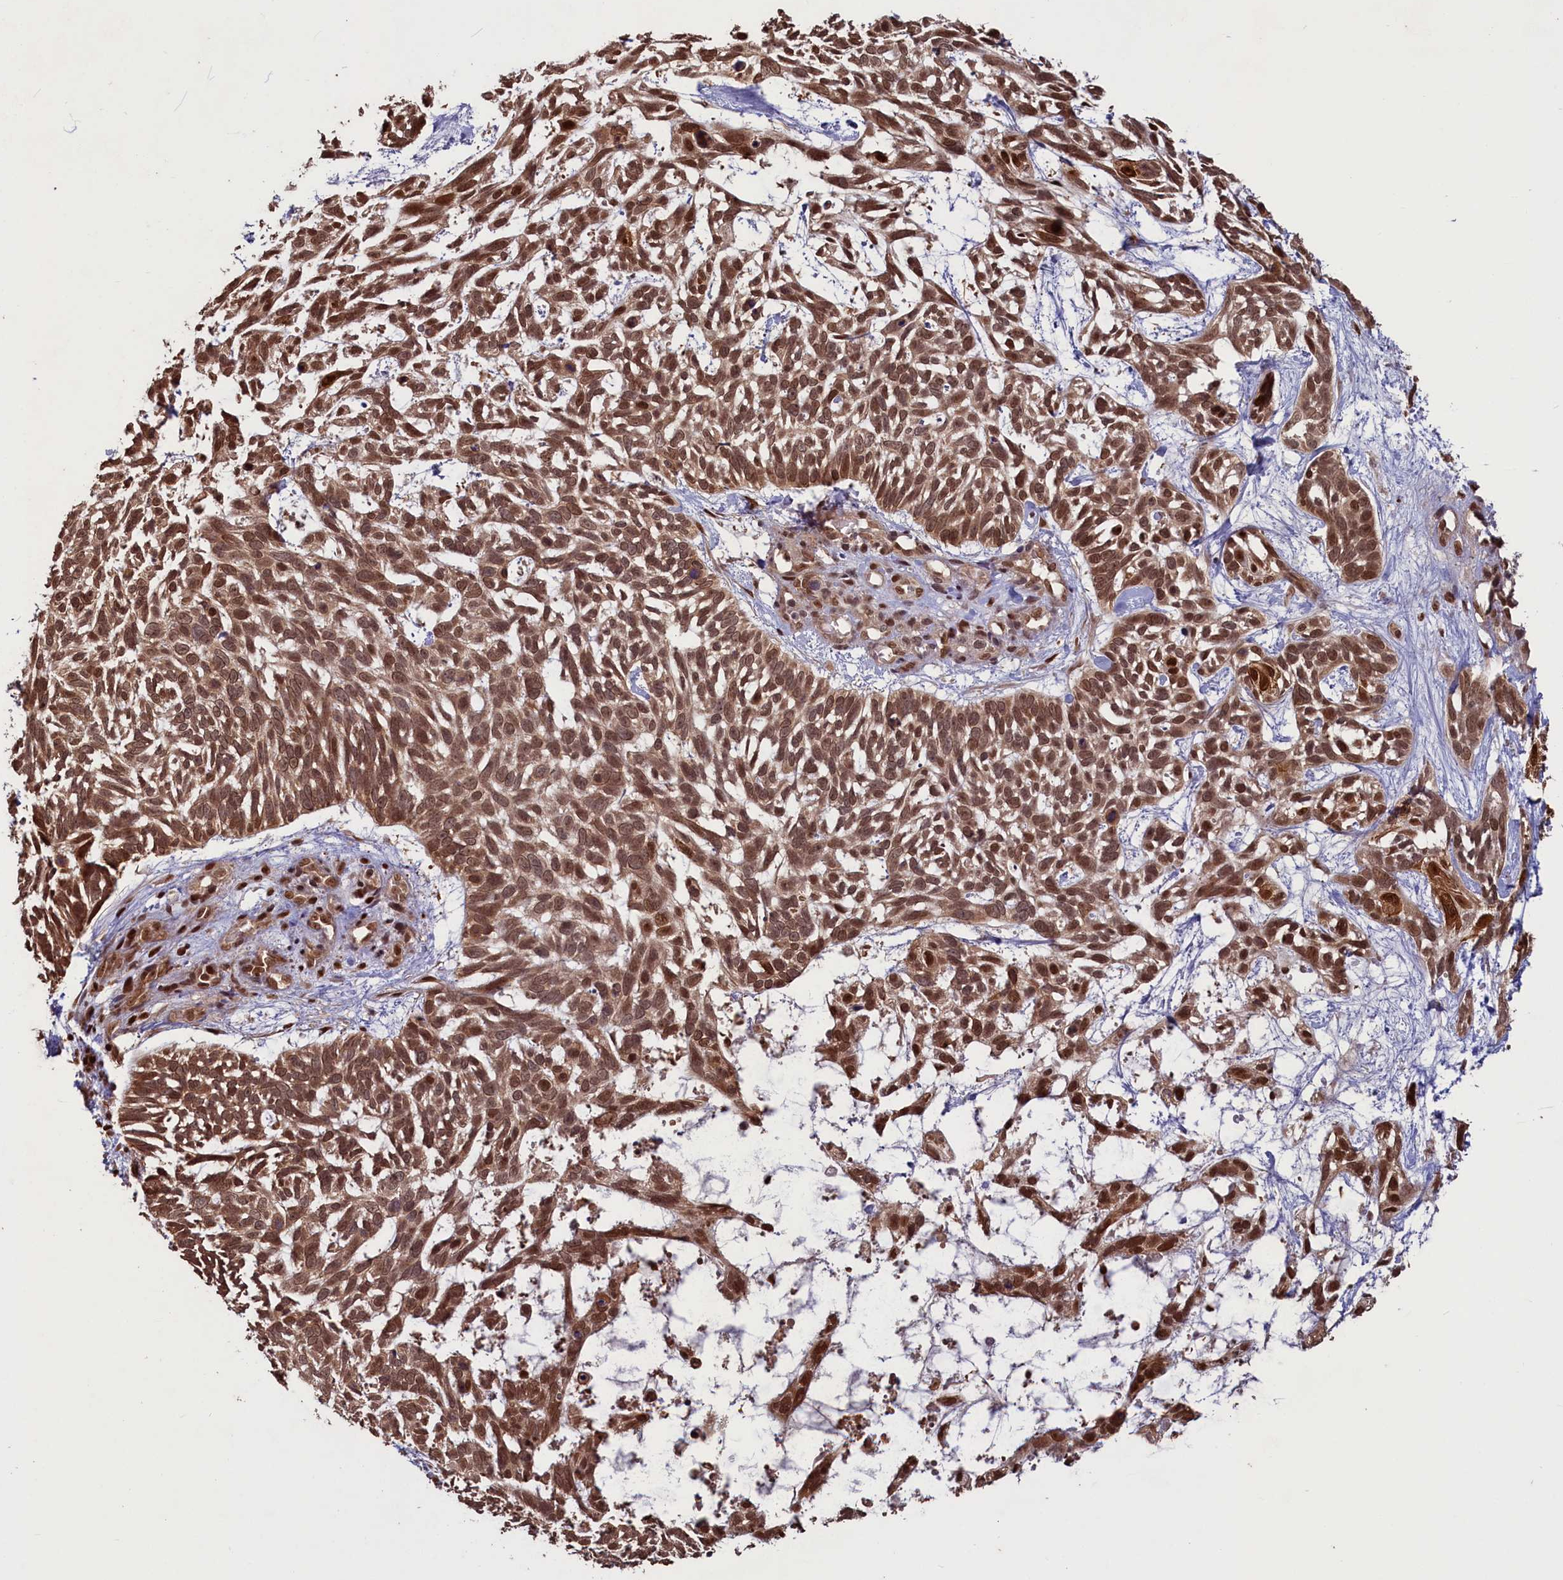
{"staining": {"intensity": "strong", "quantity": ">75%", "location": "cytoplasmic/membranous,nuclear"}, "tissue": "skin cancer", "cell_type": "Tumor cells", "image_type": "cancer", "snomed": [{"axis": "morphology", "description": "Basal cell carcinoma"}, {"axis": "topography", "description": "Skin"}], "caption": "DAB immunohistochemical staining of basal cell carcinoma (skin) displays strong cytoplasmic/membranous and nuclear protein positivity in about >75% of tumor cells.", "gene": "NAE1", "patient": {"sex": "male", "age": 88}}